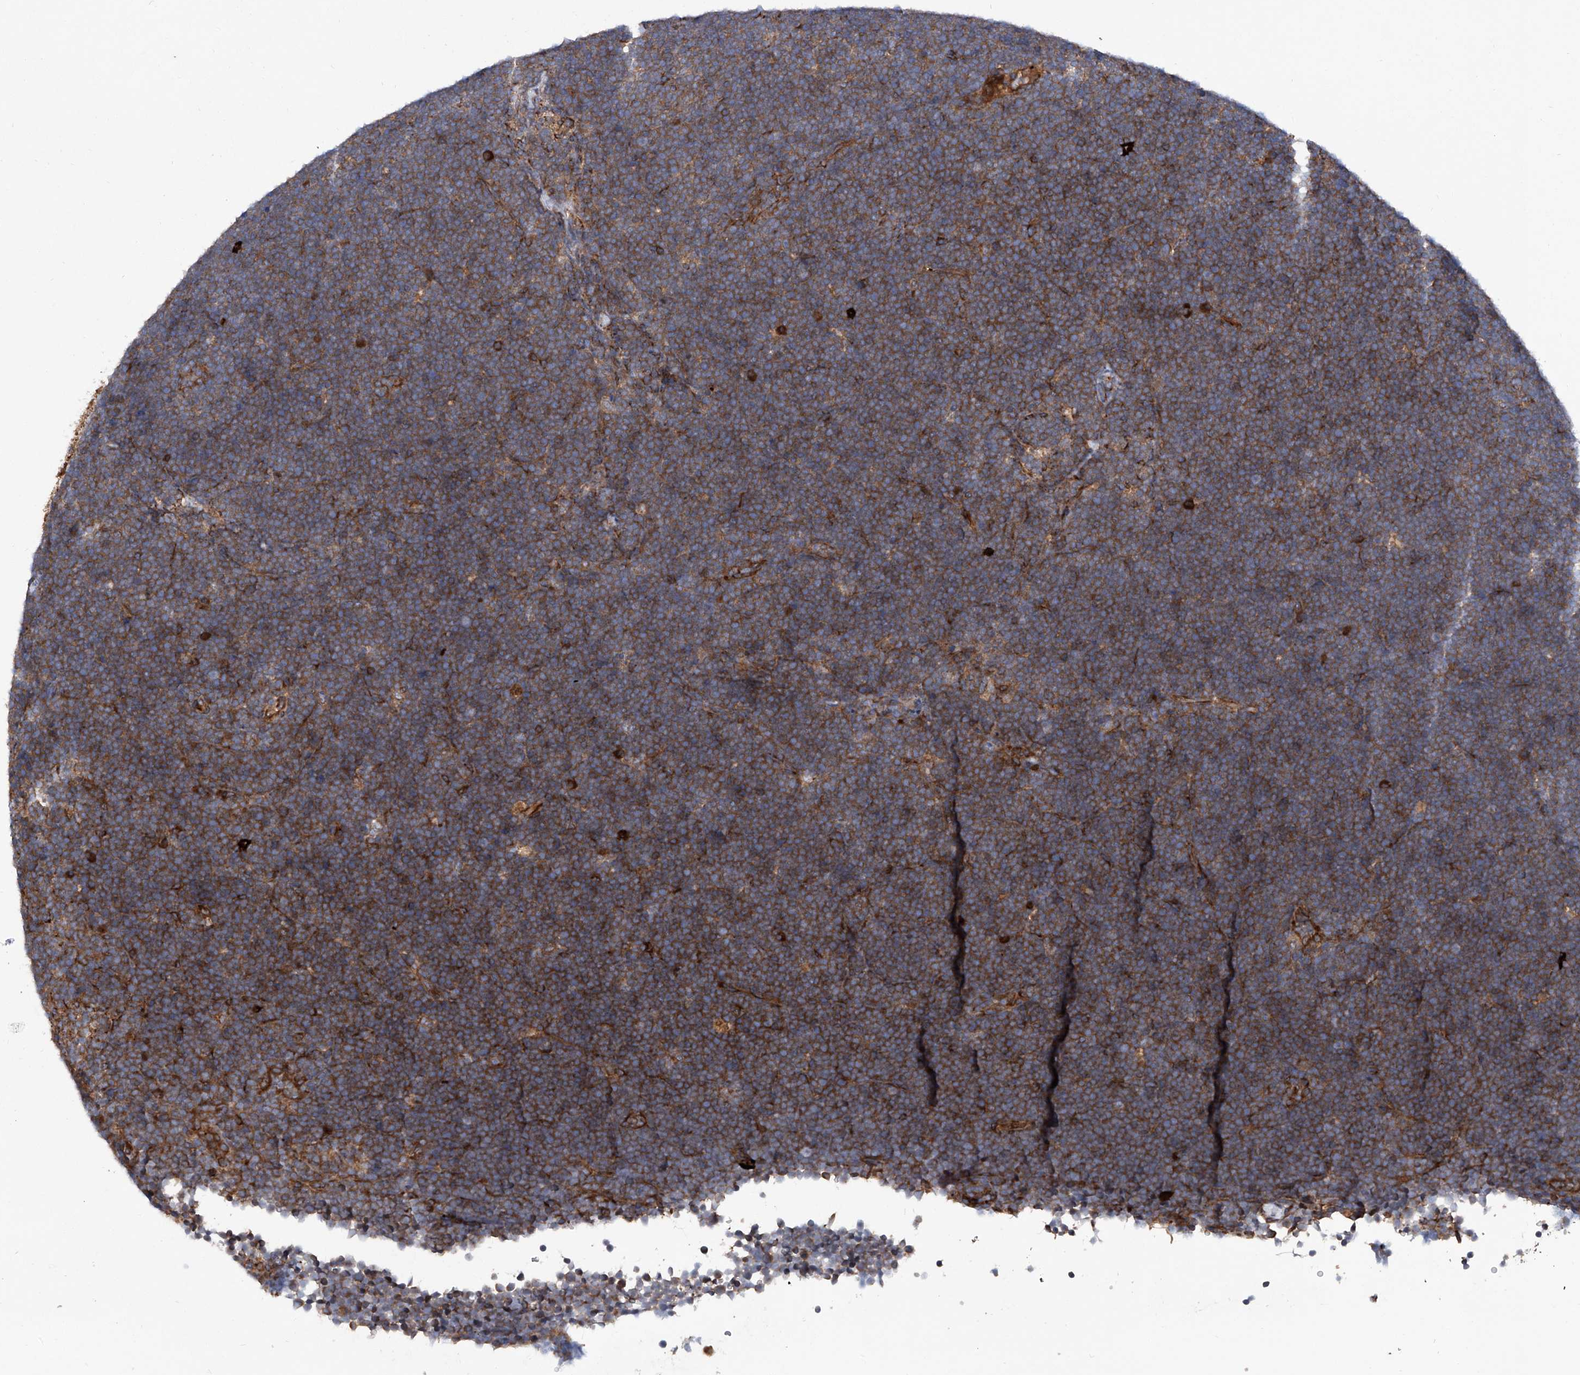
{"staining": {"intensity": "moderate", "quantity": ">75%", "location": "cytoplasmic/membranous"}, "tissue": "lymphoma", "cell_type": "Tumor cells", "image_type": "cancer", "snomed": [{"axis": "morphology", "description": "Malignant lymphoma, non-Hodgkin's type, High grade"}, {"axis": "topography", "description": "Lymph node"}], "caption": "A photomicrograph of human malignant lymphoma, non-Hodgkin's type (high-grade) stained for a protein displays moderate cytoplasmic/membranous brown staining in tumor cells.", "gene": "ASCC3", "patient": {"sex": "male", "age": 13}}